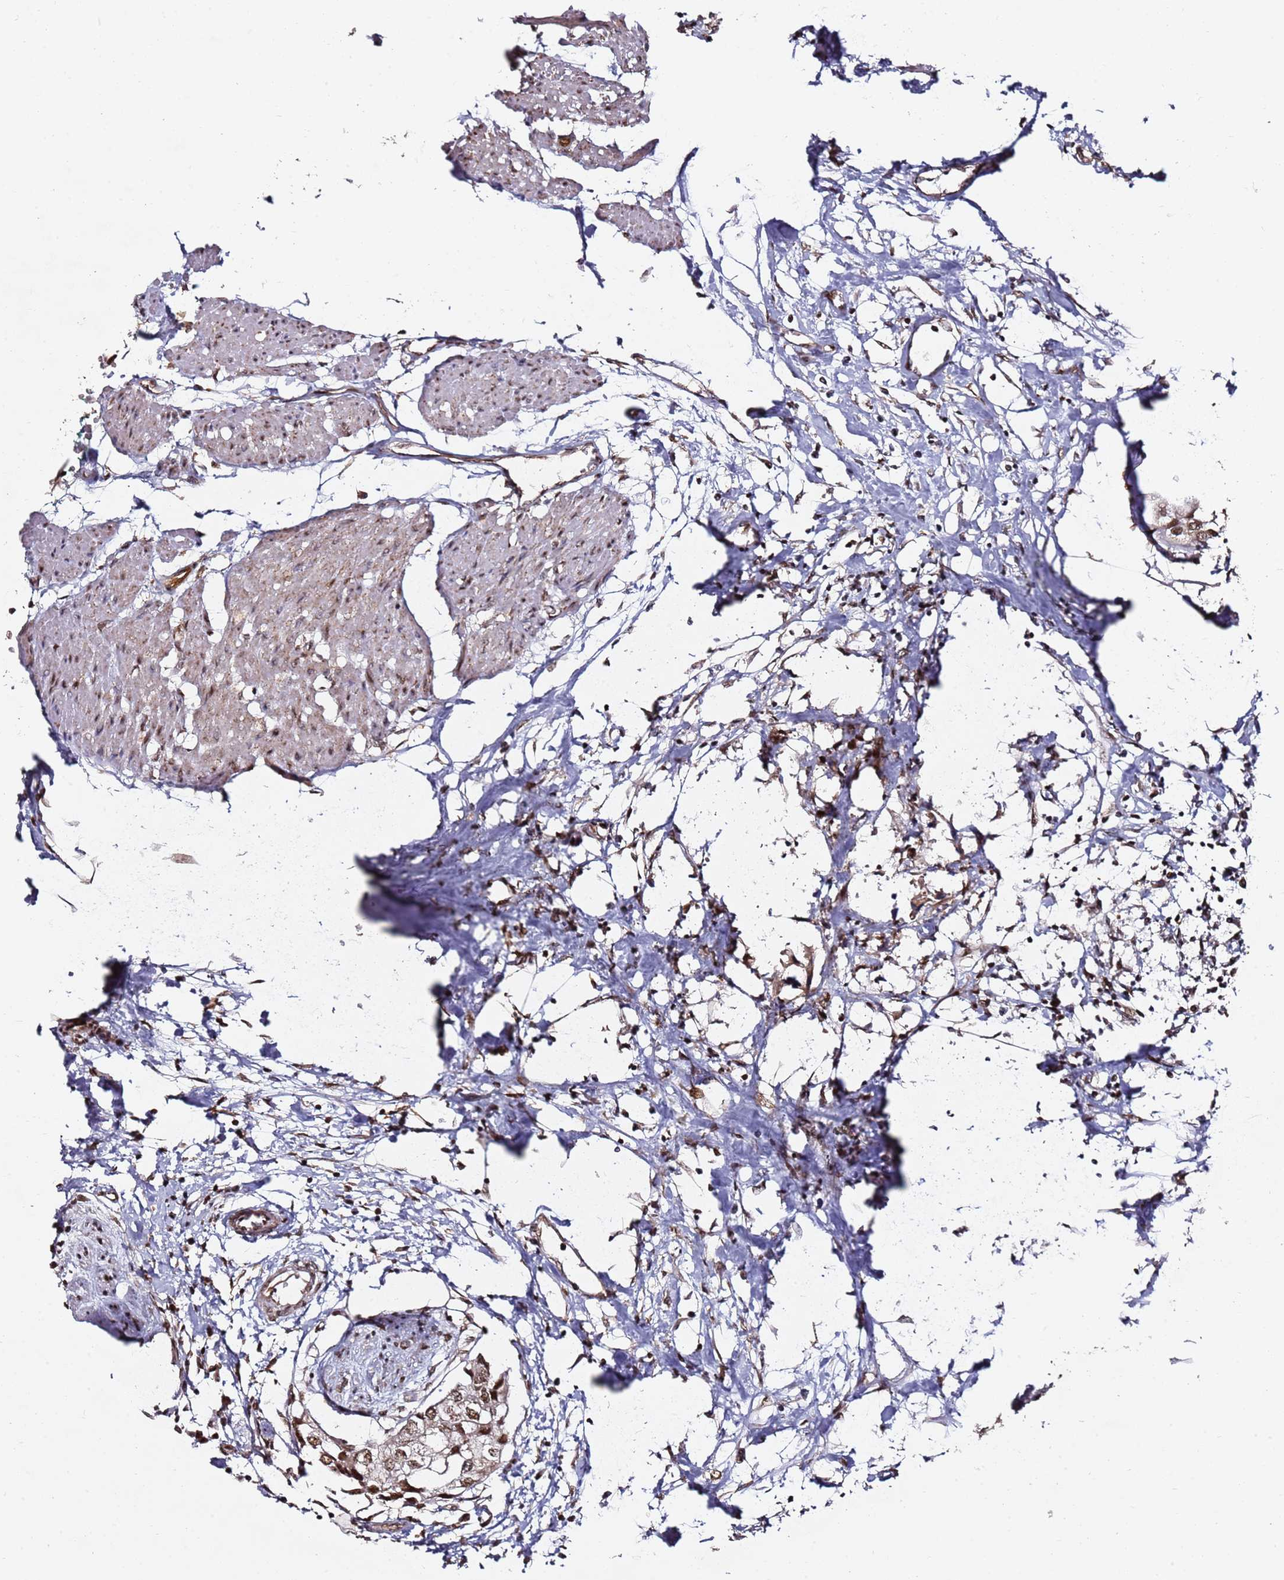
{"staining": {"intensity": "moderate", "quantity": ">75%", "location": "nuclear"}, "tissue": "urothelial cancer", "cell_type": "Tumor cells", "image_type": "cancer", "snomed": [{"axis": "morphology", "description": "Urothelial carcinoma, High grade"}, {"axis": "topography", "description": "Urinary bladder"}], "caption": "High-grade urothelial carcinoma stained with DAB immunohistochemistry (IHC) shows medium levels of moderate nuclear positivity in about >75% of tumor cells. The staining was performed using DAB, with brown indicating positive protein expression. Nuclei are stained blue with hematoxylin.", "gene": "TP53AIP1", "patient": {"sex": "male", "age": 64}}